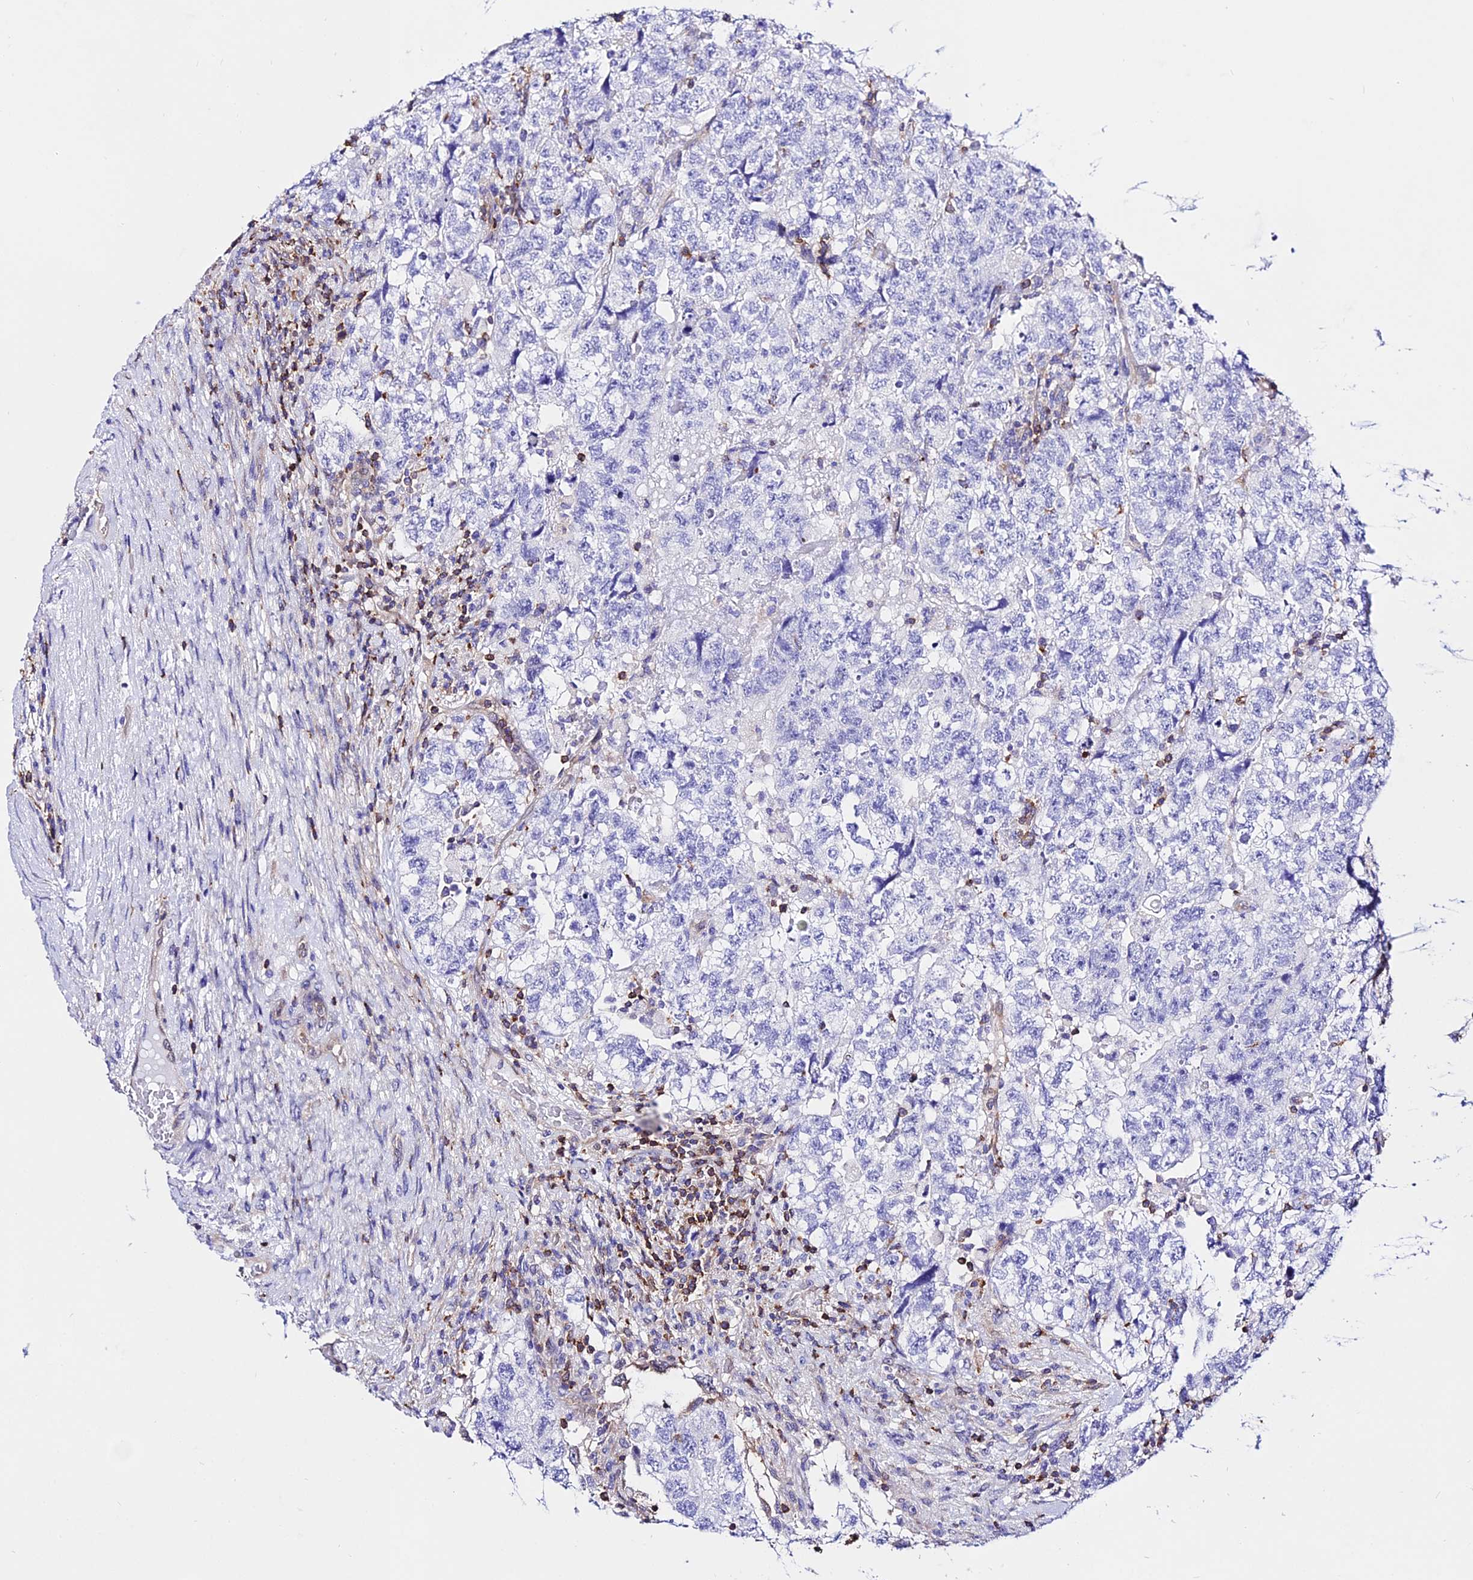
{"staining": {"intensity": "negative", "quantity": "none", "location": "none"}, "tissue": "testis cancer", "cell_type": "Tumor cells", "image_type": "cancer", "snomed": [{"axis": "morphology", "description": "Normal tissue, NOS"}, {"axis": "morphology", "description": "Carcinoma, Embryonal, NOS"}, {"axis": "topography", "description": "Testis"}], "caption": "Immunohistochemical staining of testis cancer reveals no significant expression in tumor cells.", "gene": "S100A16", "patient": {"sex": "male", "age": 36}}